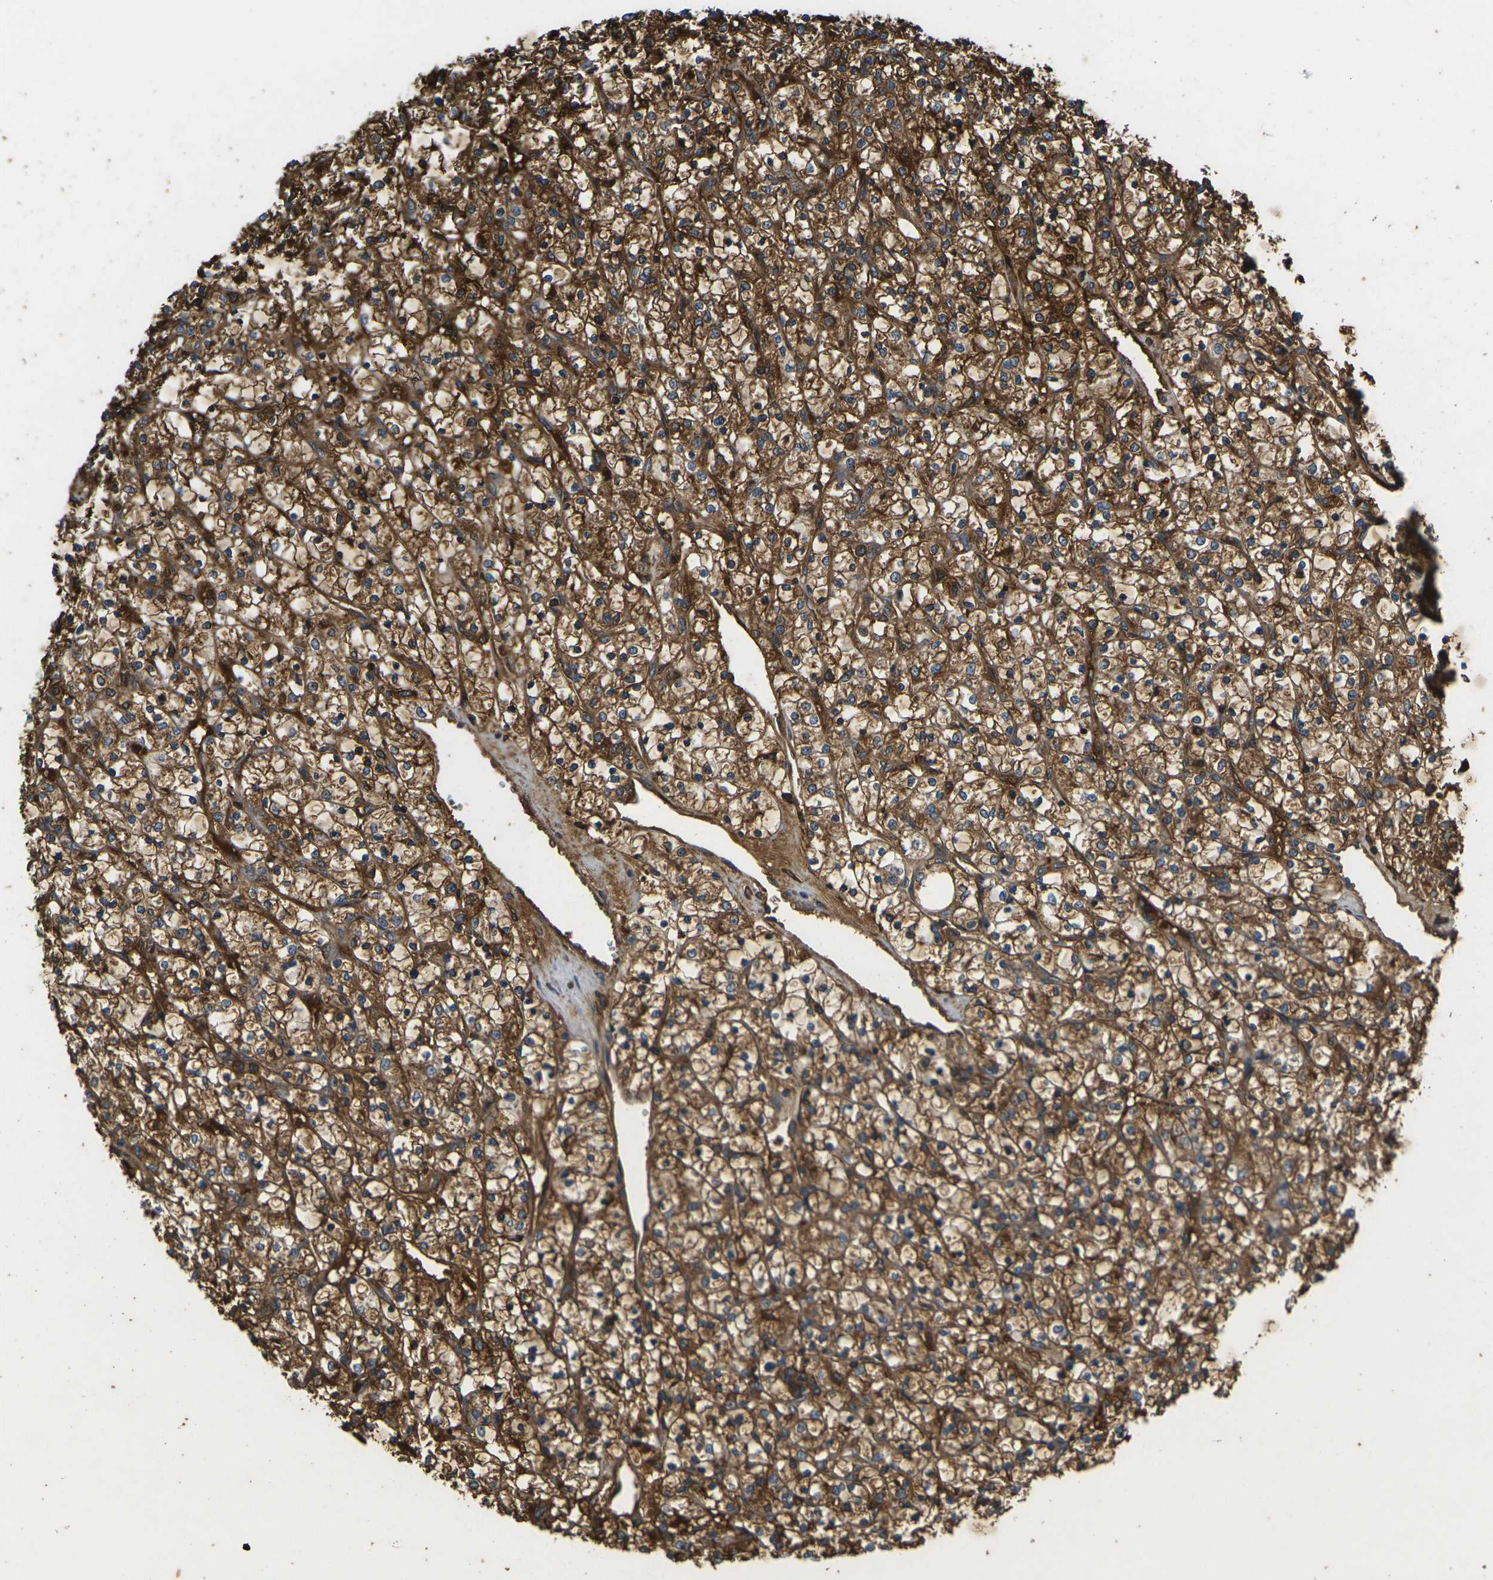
{"staining": {"intensity": "strong", "quantity": ">75%", "location": "cytoplasmic/membranous"}, "tissue": "renal cancer", "cell_type": "Tumor cells", "image_type": "cancer", "snomed": [{"axis": "morphology", "description": "Adenocarcinoma, NOS"}, {"axis": "topography", "description": "Kidney"}], "caption": "The photomicrograph shows immunohistochemical staining of renal adenocarcinoma. There is strong cytoplasmic/membranous positivity is appreciated in approximately >75% of tumor cells.", "gene": "HSPG2", "patient": {"sex": "female", "age": 69}}